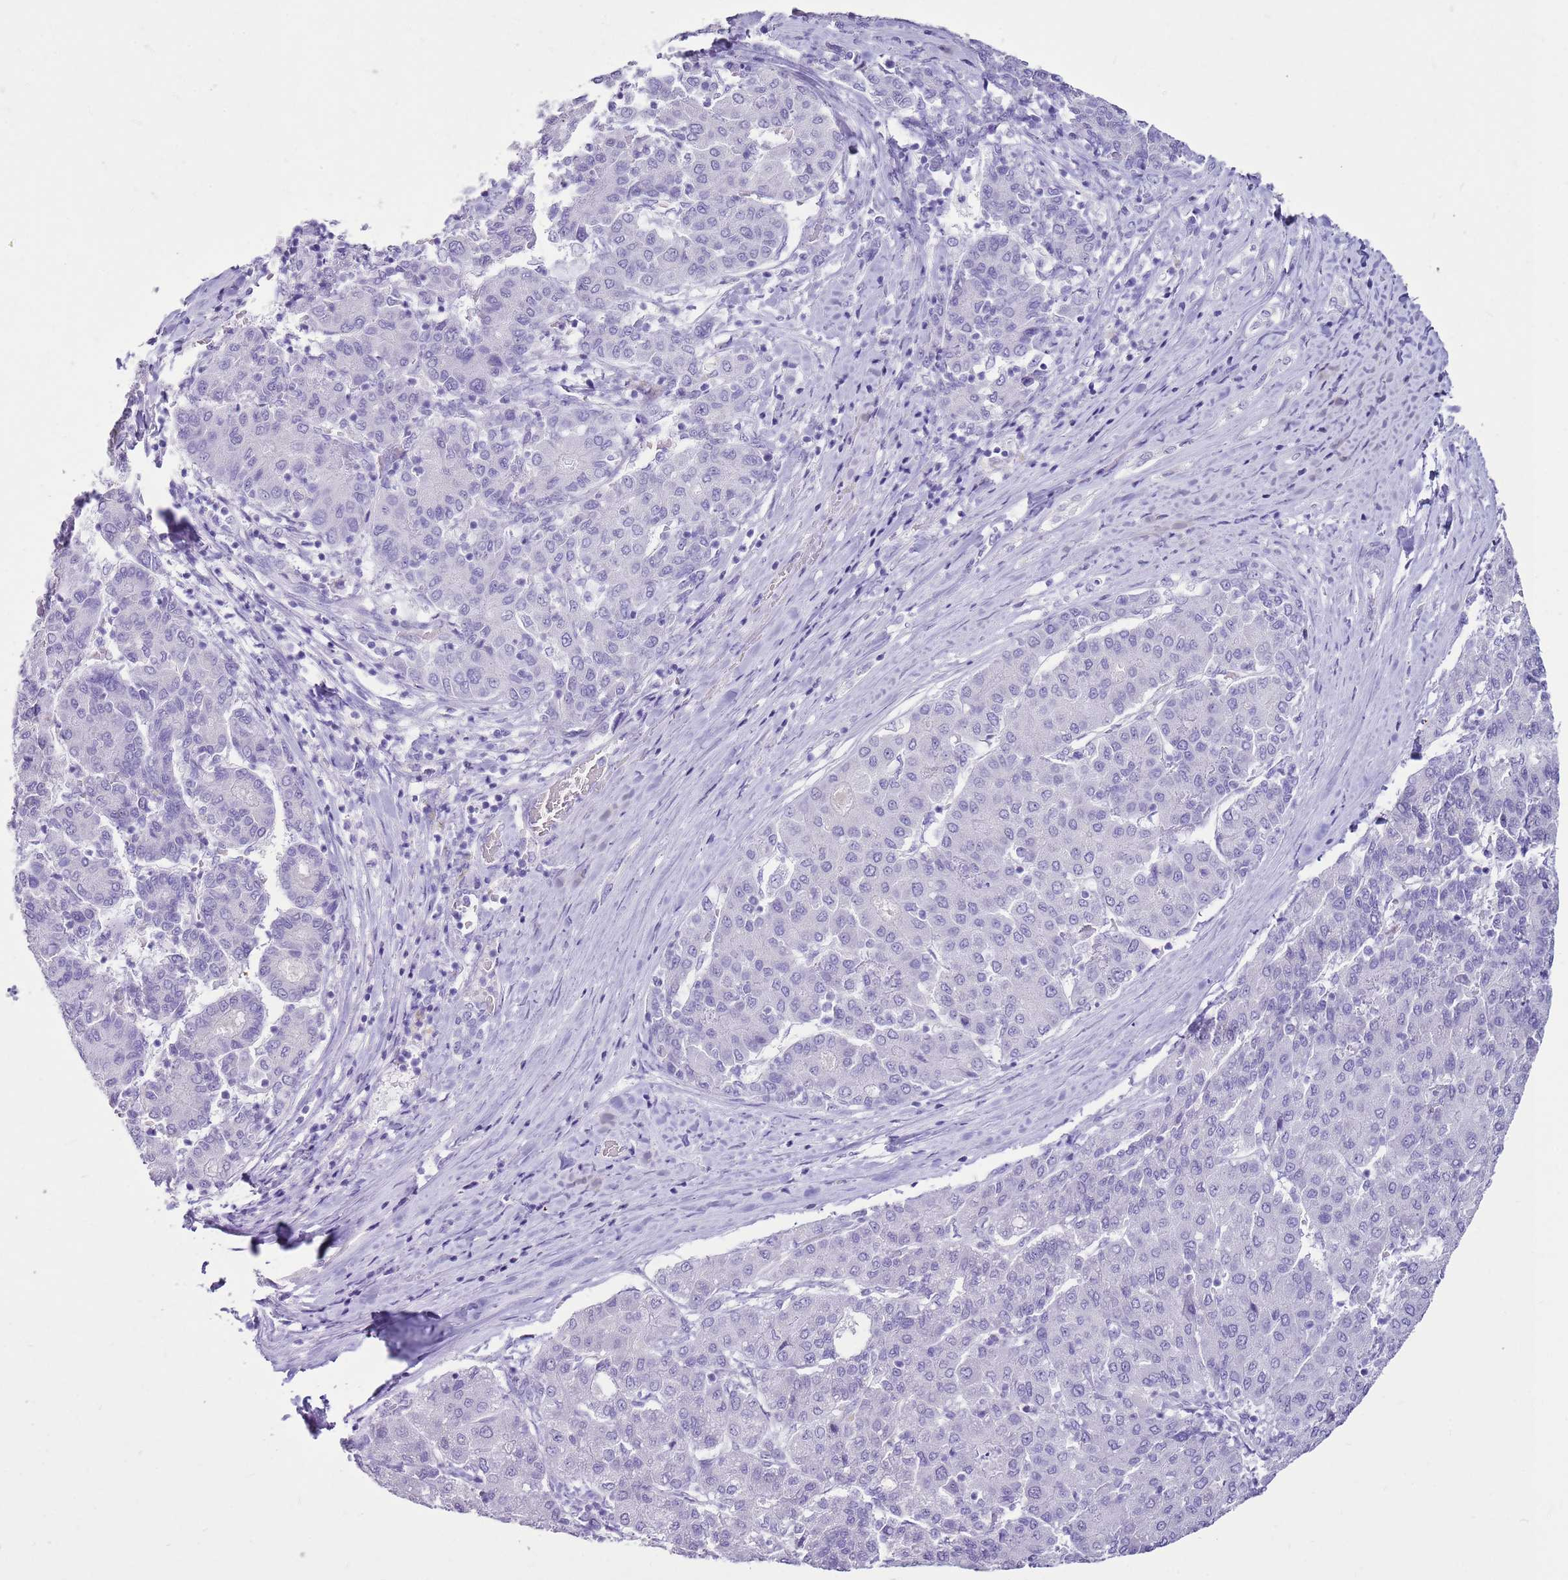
{"staining": {"intensity": "negative", "quantity": "none", "location": "none"}, "tissue": "liver cancer", "cell_type": "Tumor cells", "image_type": "cancer", "snomed": [{"axis": "morphology", "description": "Carcinoma, Hepatocellular, NOS"}, {"axis": "topography", "description": "Liver"}], "caption": "Photomicrograph shows no protein expression in tumor cells of liver cancer (hepatocellular carcinoma) tissue.", "gene": "CA8", "patient": {"sex": "male", "age": 65}}